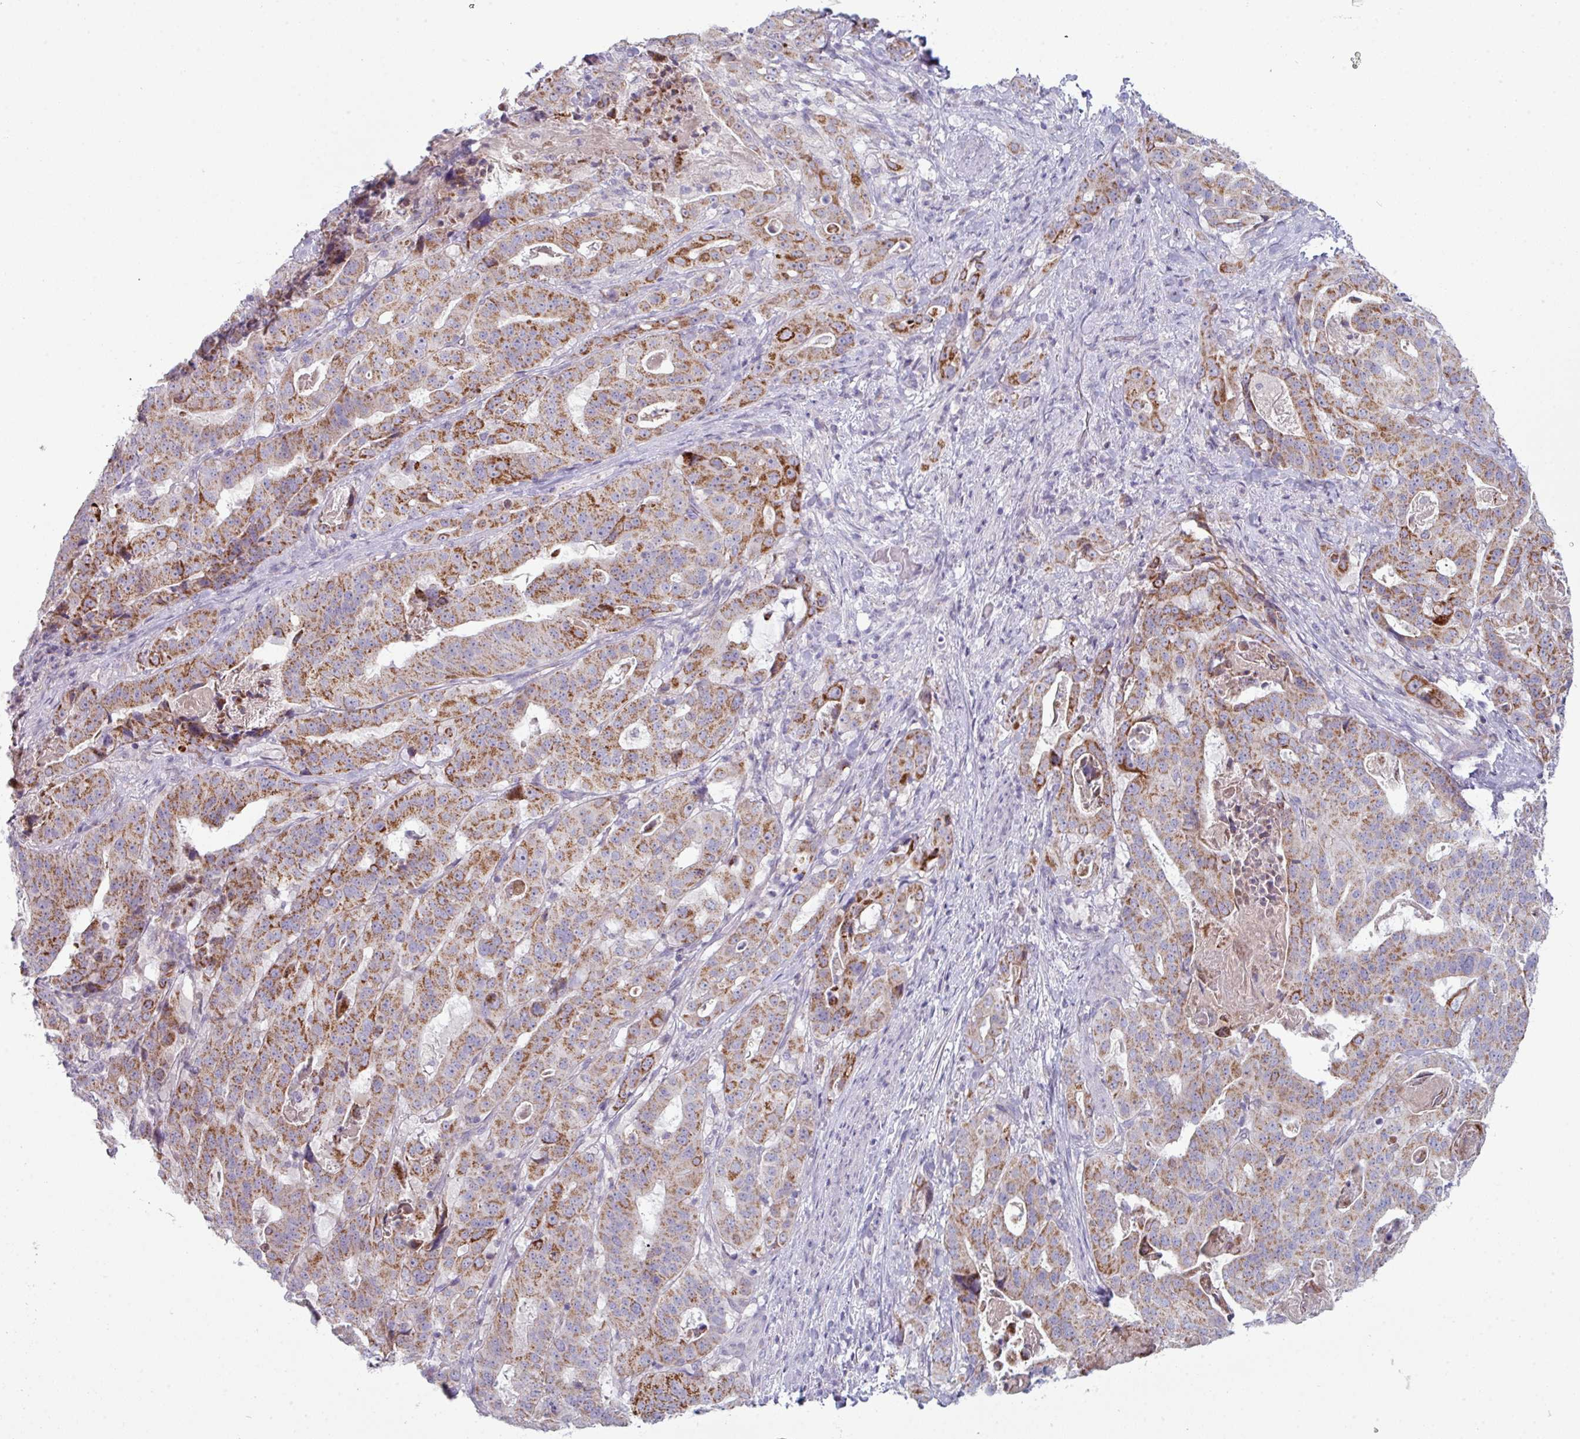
{"staining": {"intensity": "moderate", "quantity": ">75%", "location": "cytoplasmic/membranous"}, "tissue": "stomach cancer", "cell_type": "Tumor cells", "image_type": "cancer", "snomed": [{"axis": "morphology", "description": "Adenocarcinoma, NOS"}, {"axis": "topography", "description": "Stomach"}], "caption": "Immunohistochemistry staining of stomach cancer (adenocarcinoma), which reveals medium levels of moderate cytoplasmic/membranous staining in approximately >75% of tumor cells indicating moderate cytoplasmic/membranous protein positivity. The staining was performed using DAB (3,3'-diaminobenzidine) (brown) for protein detection and nuclei were counterstained in hematoxylin (blue).", "gene": "ZNF615", "patient": {"sex": "male", "age": 48}}